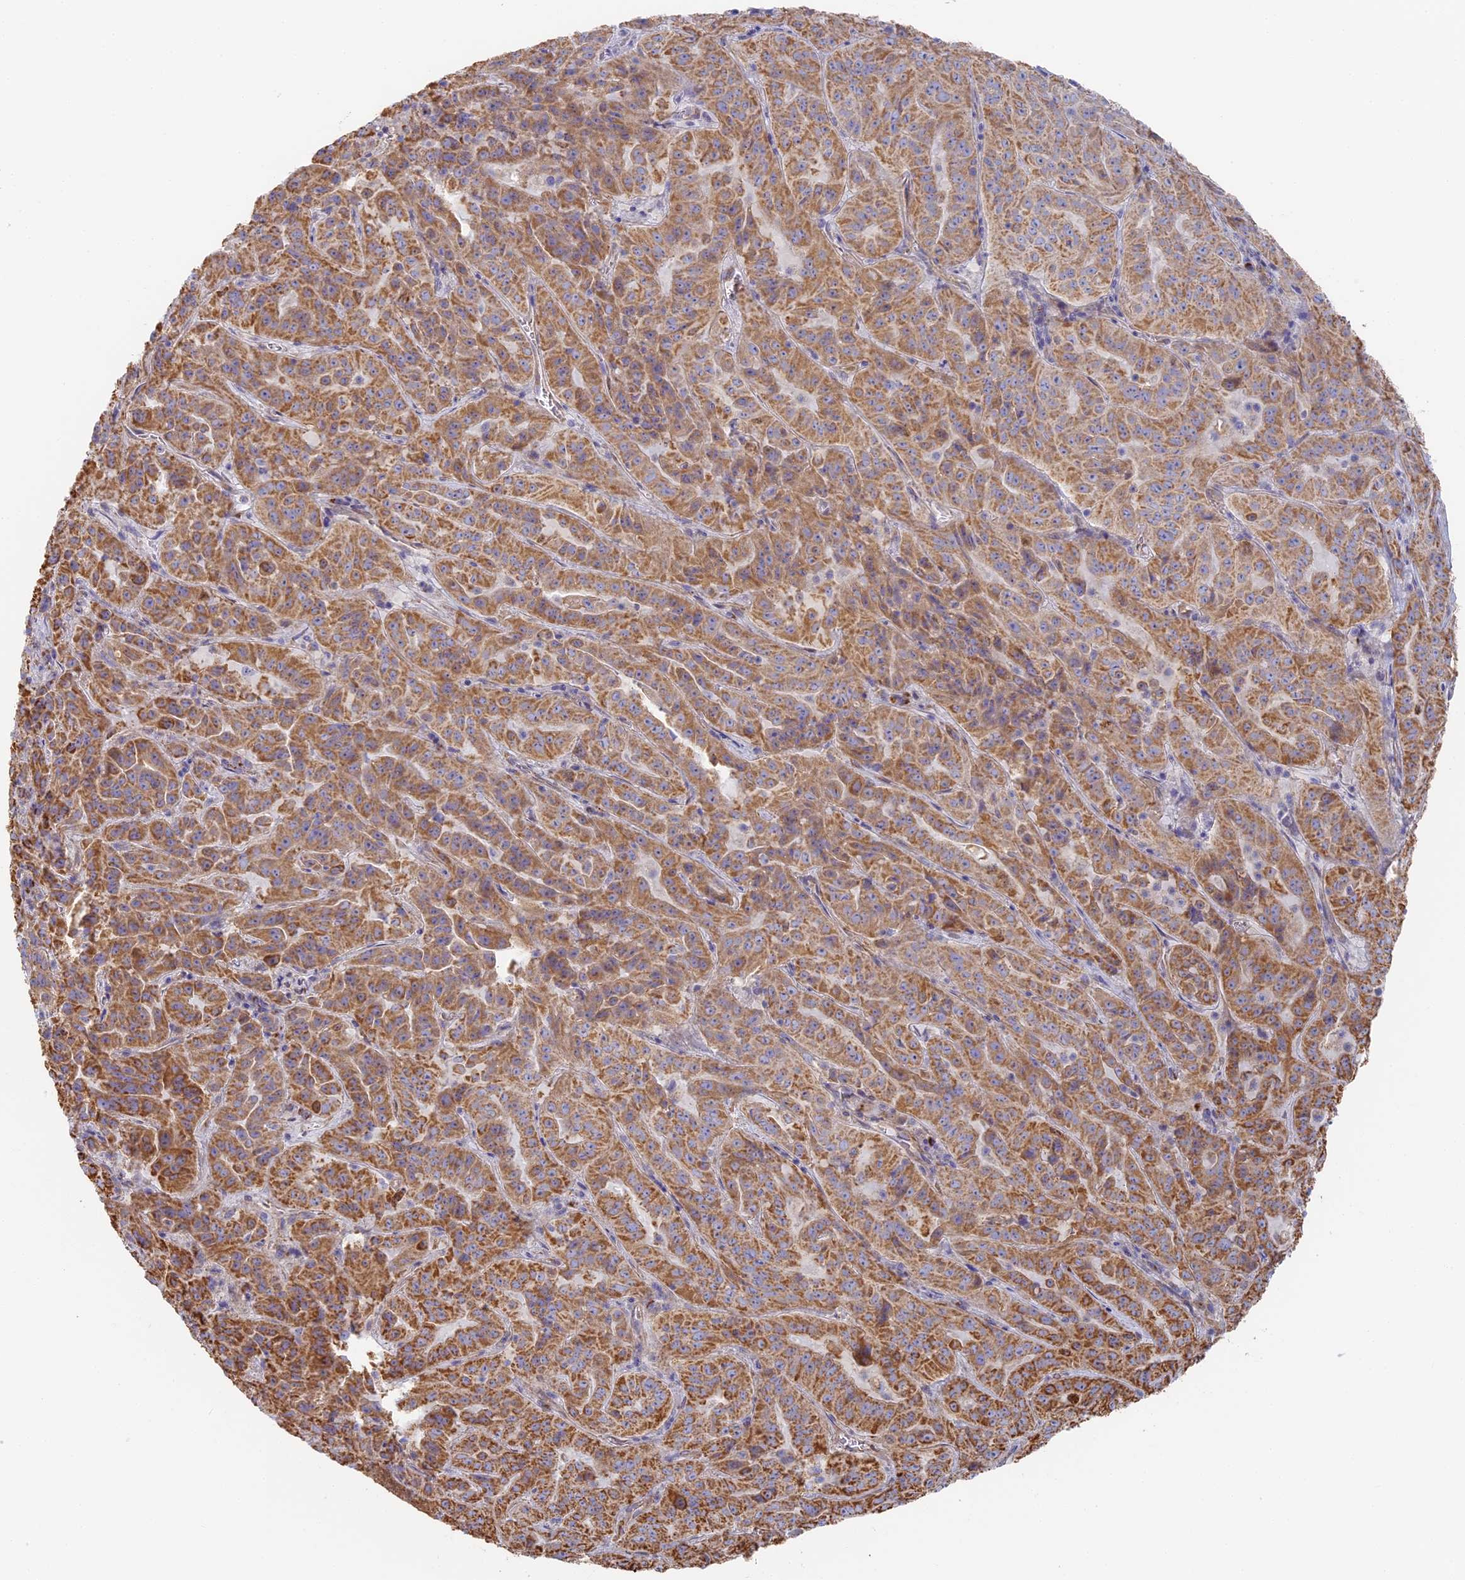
{"staining": {"intensity": "moderate", "quantity": ">75%", "location": "cytoplasmic/membranous"}, "tissue": "pancreatic cancer", "cell_type": "Tumor cells", "image_type": "cancer", "snomed": [{"axis": "morphology", "description": "Adenocarcinoma, NOS"}, {"axis": "topography", "description": "Pancreas"}], "caption": "Brown immunohistochemical staining in human pancreatic cancer (adenocarcinoma) shows moderate cytoplasmic/membranous positivity in about >75% of tumor cells.", "gene": "DDA1", "patient": {"sex": "male", "age": 63}}